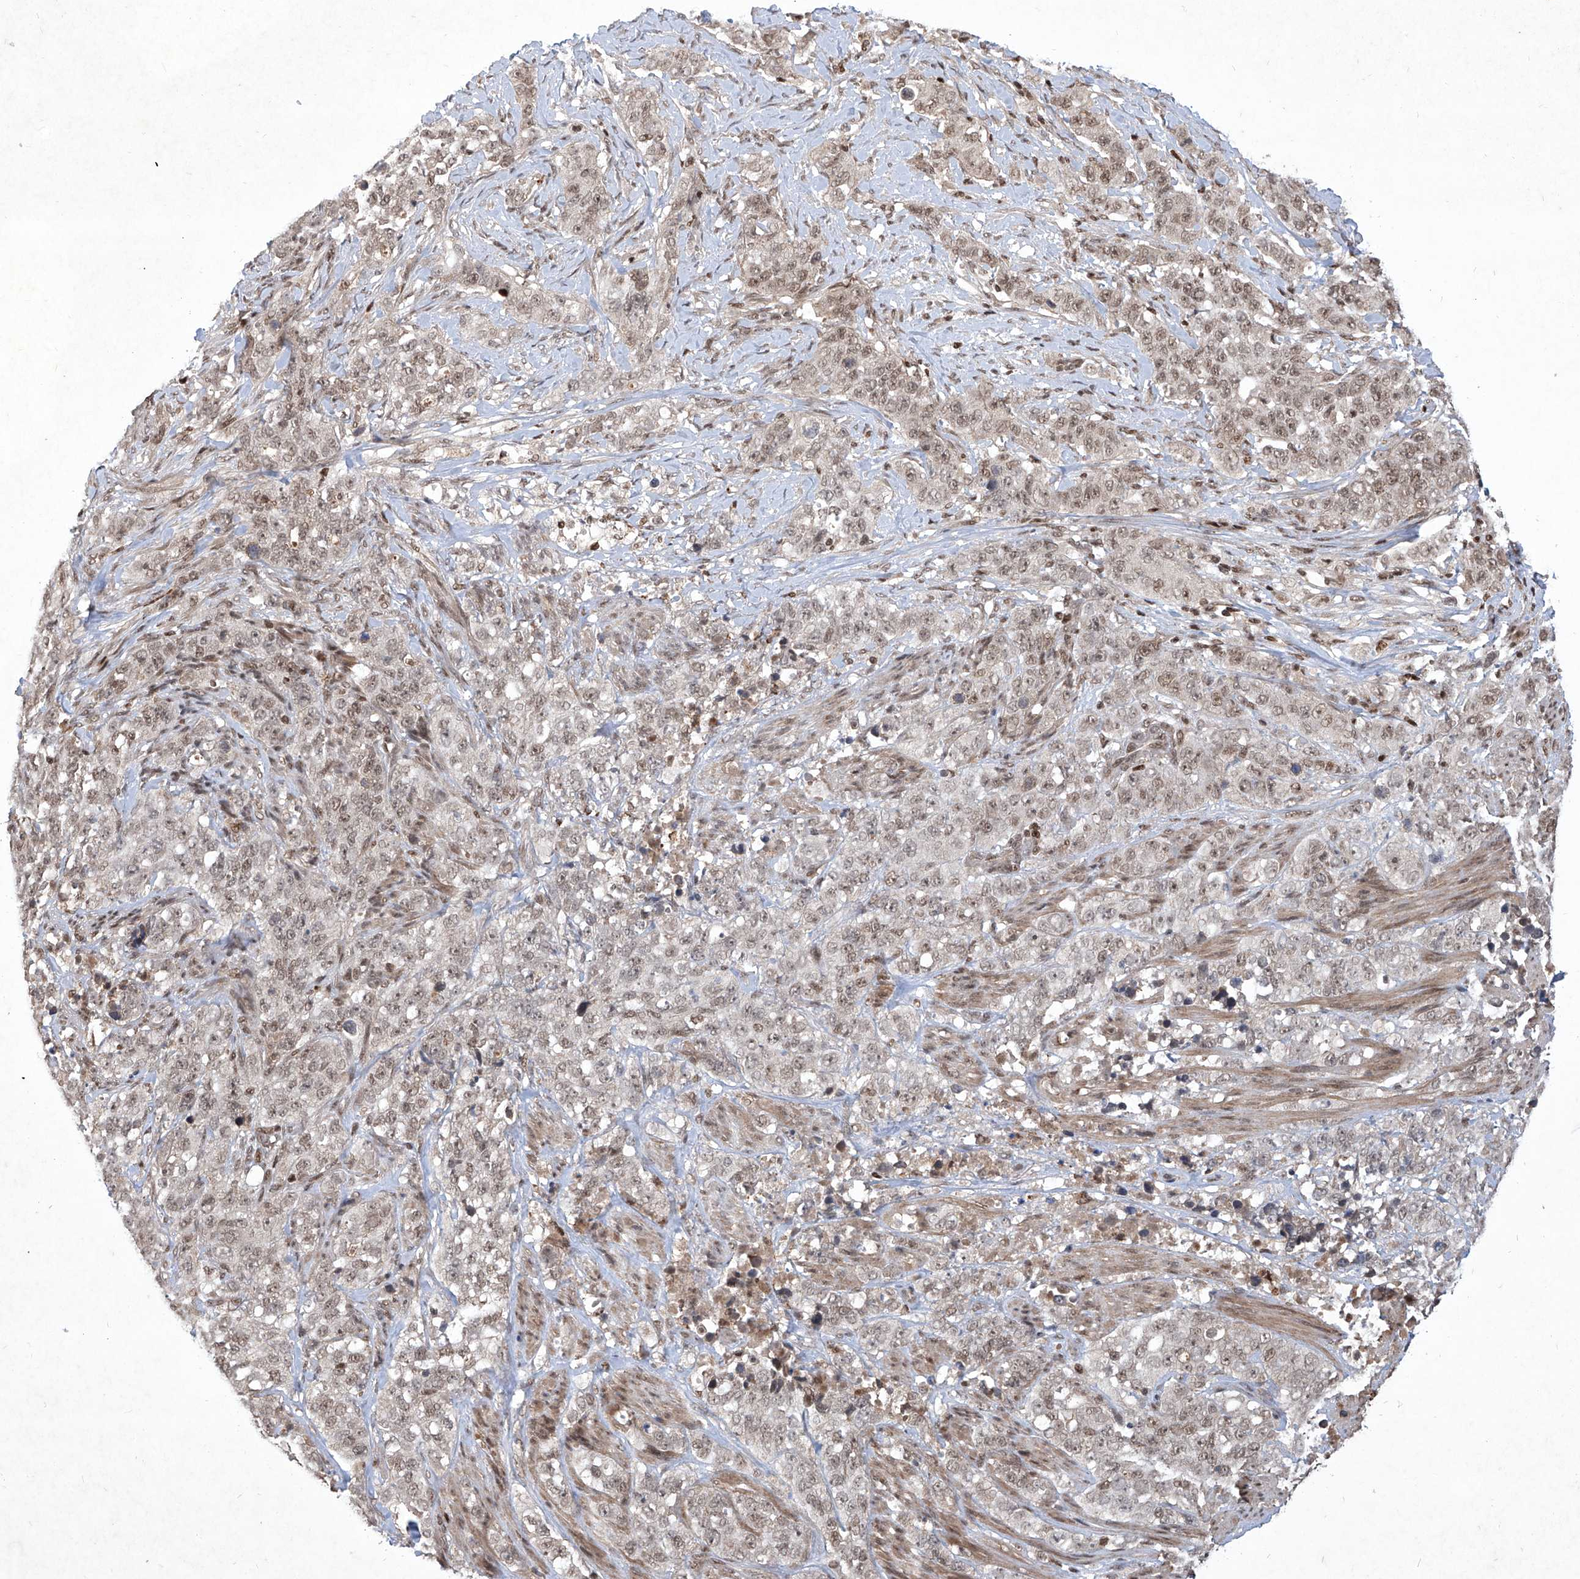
{"staining": {"intensity": "weak", "quantity": ">75%", "location": "nuclear"}, "tissue": "stomach cancer", "cell_type": "Tumor cells", "image_type": "cancer", "snomed": [{"axis": "morphology", "description": "Adenocarcinoma, NOS"}, {"axis": "topography", "description": "Stomach"}], "caption": "Protein expression by immunohistochemistry shows weak nuclear staining in approximately >75% of tumor cells in stomach cancer (adenocarcinoma). Immunohistochemistry stains the protein in brown and the nuclei are stained blue.", "gene": "IRF2", "patient": {"sex": "male", "age": 48}}